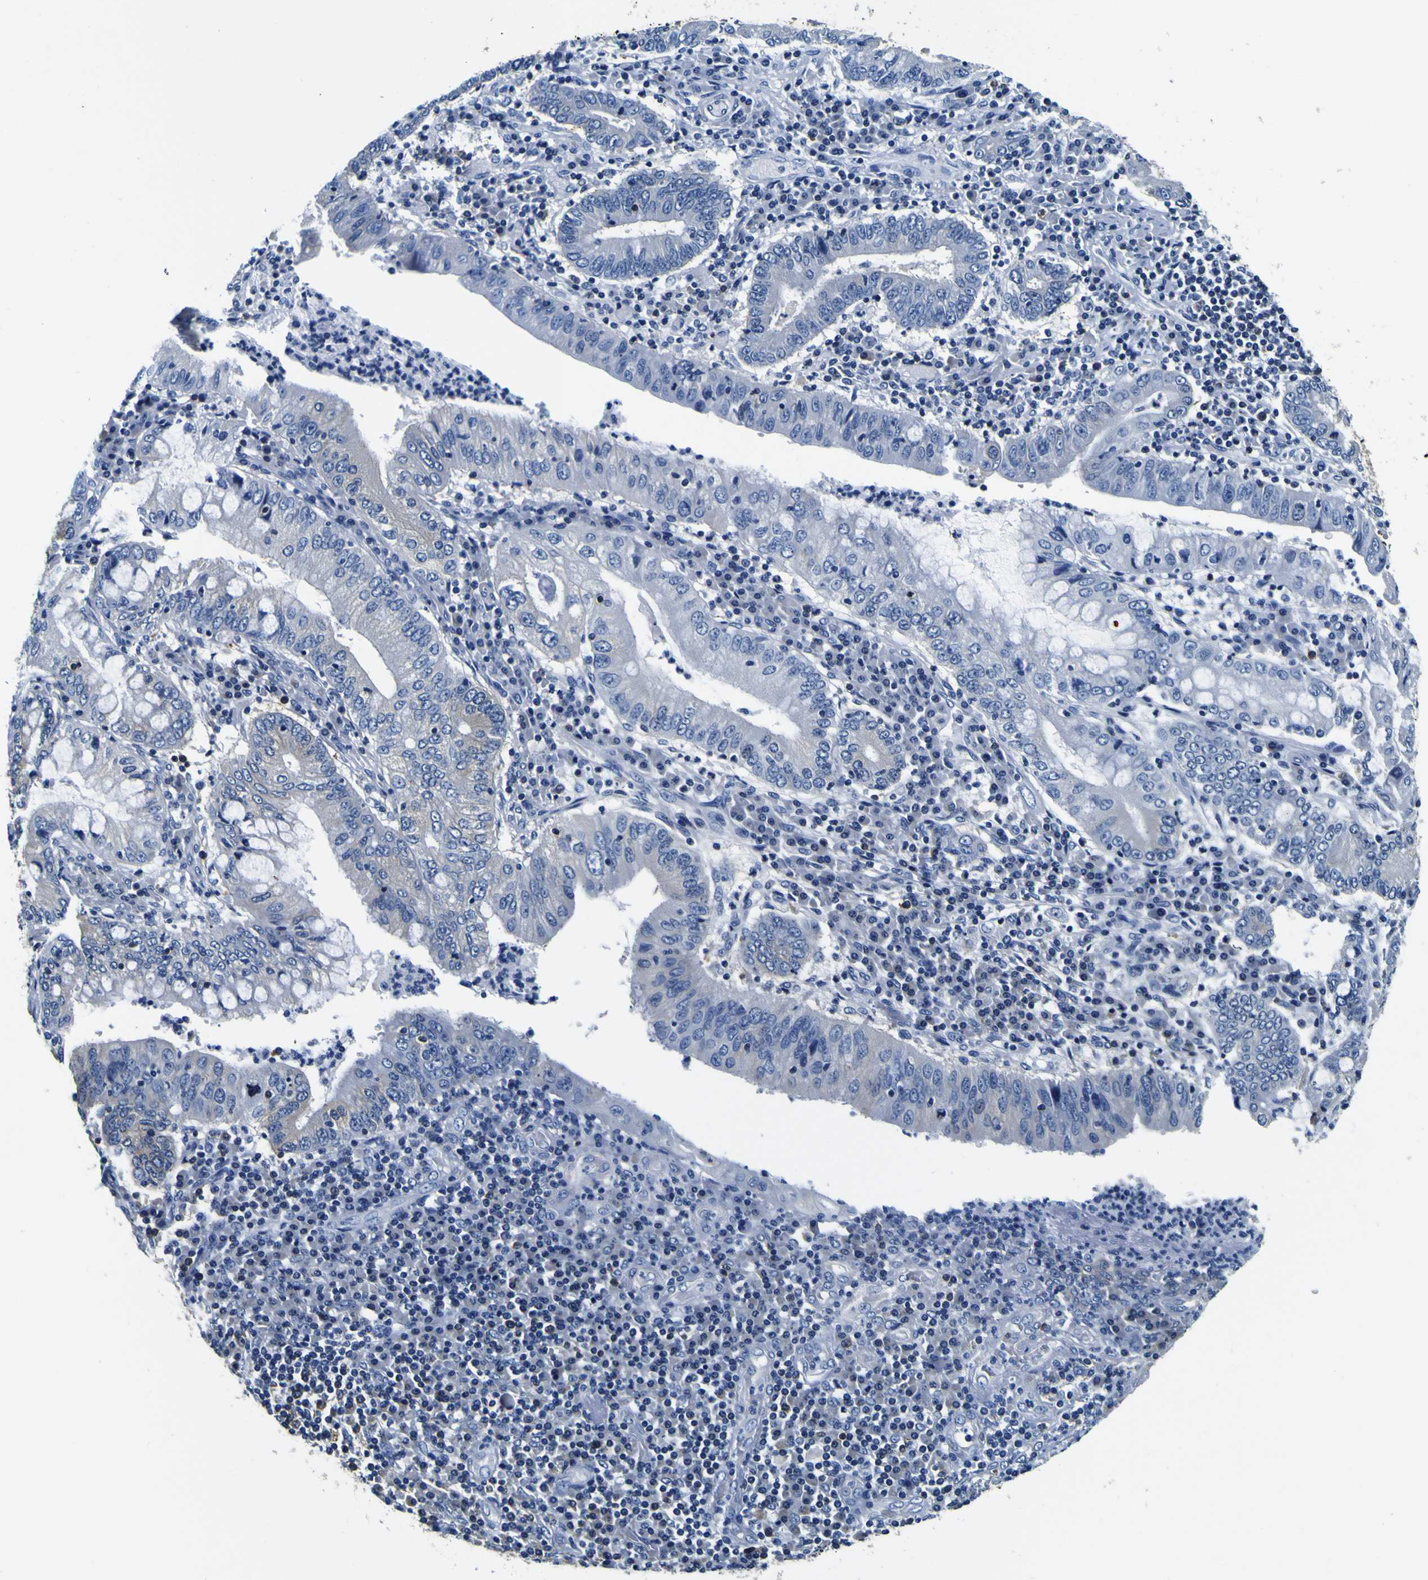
{"staining": {"intensity": "negative", "quantity": "none", "location": "none"}, "tissue": "stomach cancer", "cell_type": "Tumor cells", "image_type": "cancer", "snomed": [{"axis": "morphology", "description": "Normal tissue, NOS"}, {"axis": "morphology", "description": "Adenocarcinoma, NOS"}, {"axis": "topography", "description": "Esophagus"}, {"axis": "topography", "description": "Stomach, upper"}, {"axis": "topography", "description": "Peripheral nerve tissue"}], "caption": "Tumor cells are negative for protein expression in human stomach cancer.", "gene": "TUBA1B", "patient": {"sex": "male", "age": 62}}